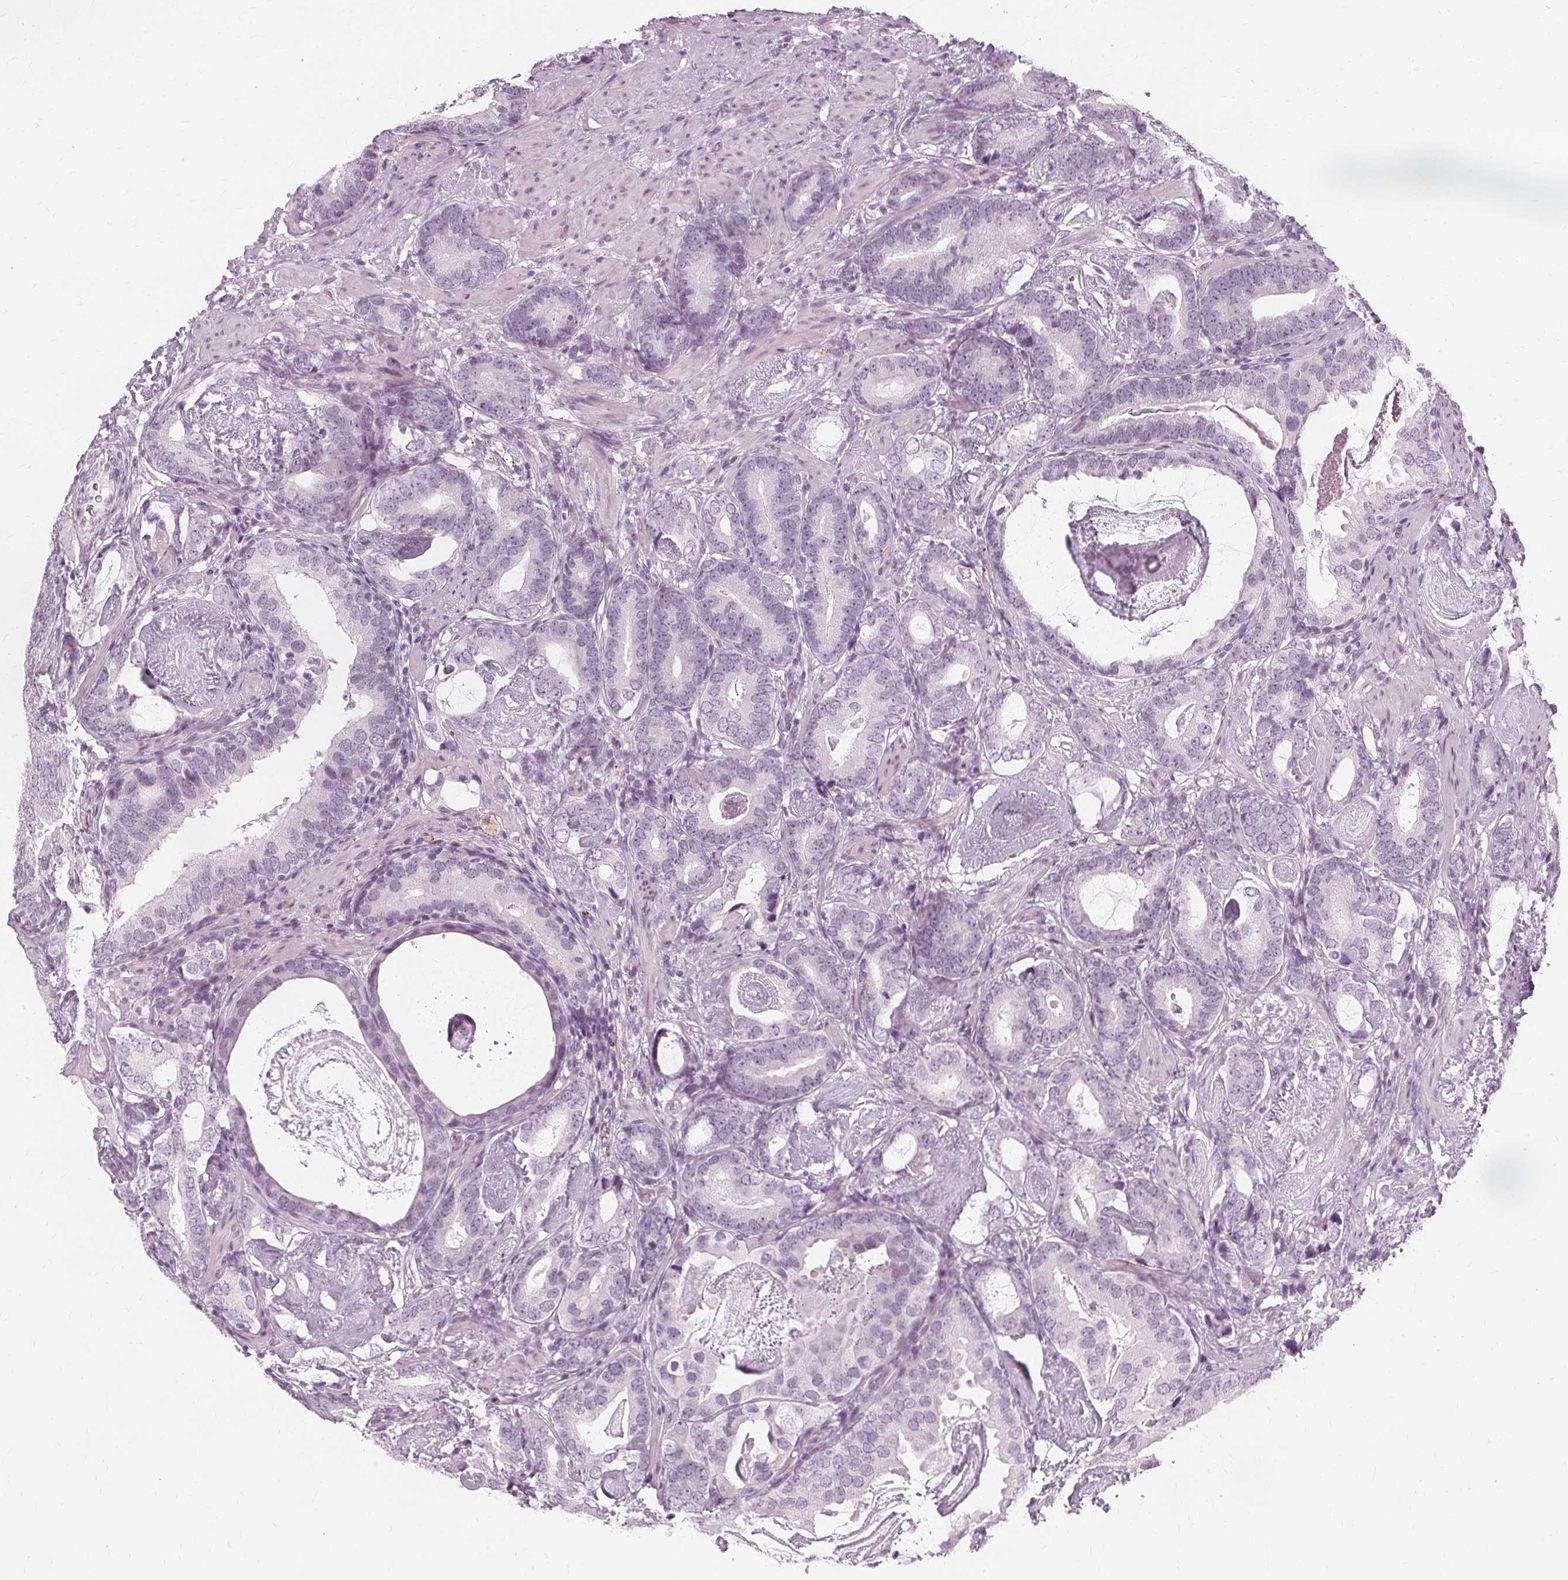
{"staining": {"intensity": "negative", "quantity": "none", "location": "none"}, "tissue": "prostate cancer", "cell_type": "Tumor cells", "image_type": "cancer", "snomed": [{"axis": "morphology", "description": "Adenocarcinoma, Low grade"}, {"axis": "topography", "description": "Prostate and seminal vesicle, NOS"}], "caption": "Tumor cells show no significant positivity in prostate cancer (adenocarcinoma (low-grade)).", "gene": "NXPE1", "patient": {"sex": "male", "age": 71}}